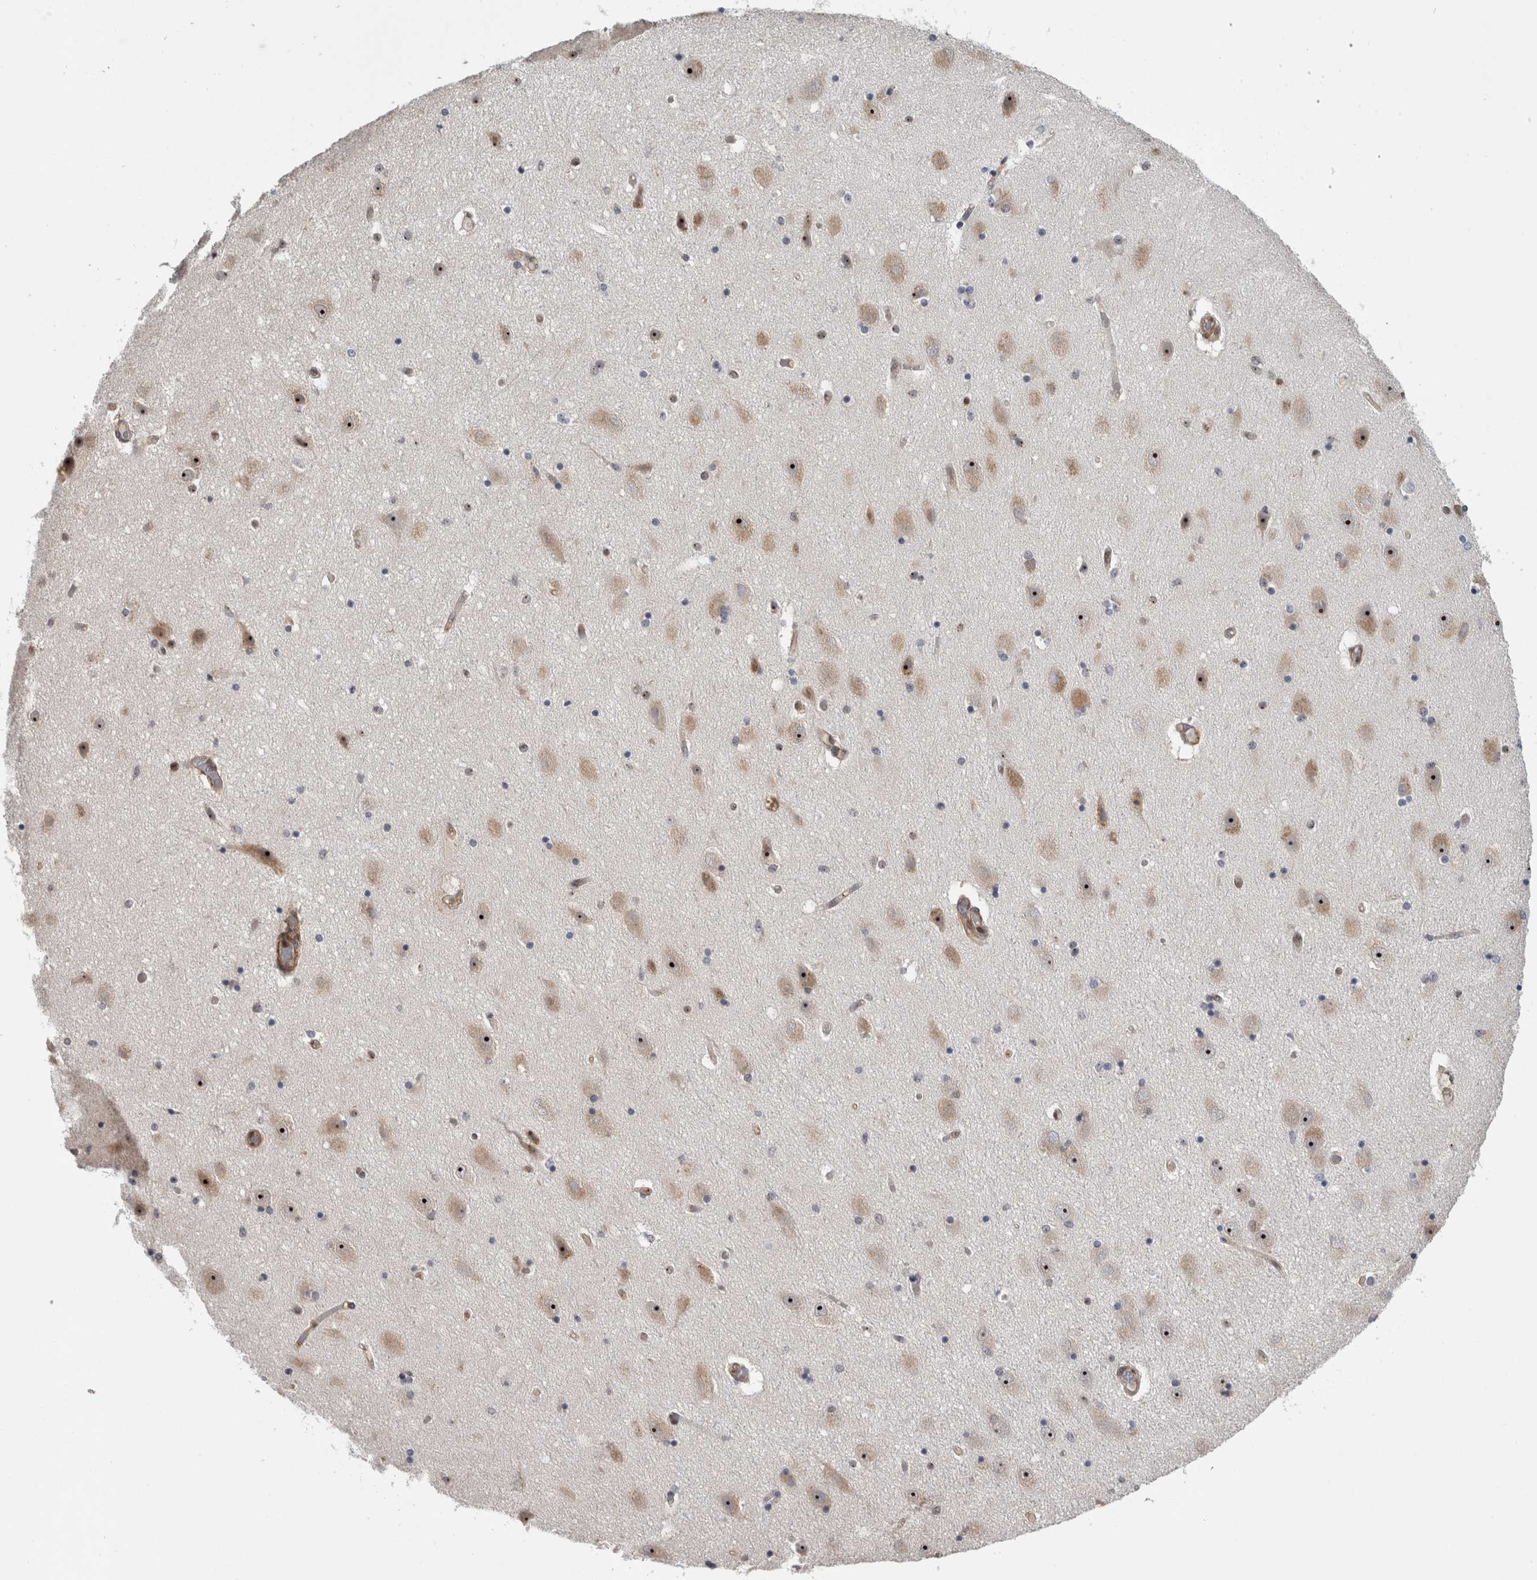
{"staining": {"intensity": "weak", "quantity": "<25%", "location": "nuclear"}, "tissue": "hippocampus", "cell_type": "Glial cells", "image_type": "normal", "snomed": [{"axis": "morphology", "description": "Normal tissue, NOS"}, {"axis": "topography", "description": "Hippocampus"}], "caption": "Immunohistochemistry (IHC) micrograph of unremarkable hippocampus: human hippocampus stained with DAB (3,3'-diaminobenzidine) reveals no significant protein staining in glial cells. (DAB immunohistochemistry with hematoxylin counter stain).", "gene": "TDRD7", "patient": {"sex": "female", "age": 54}}